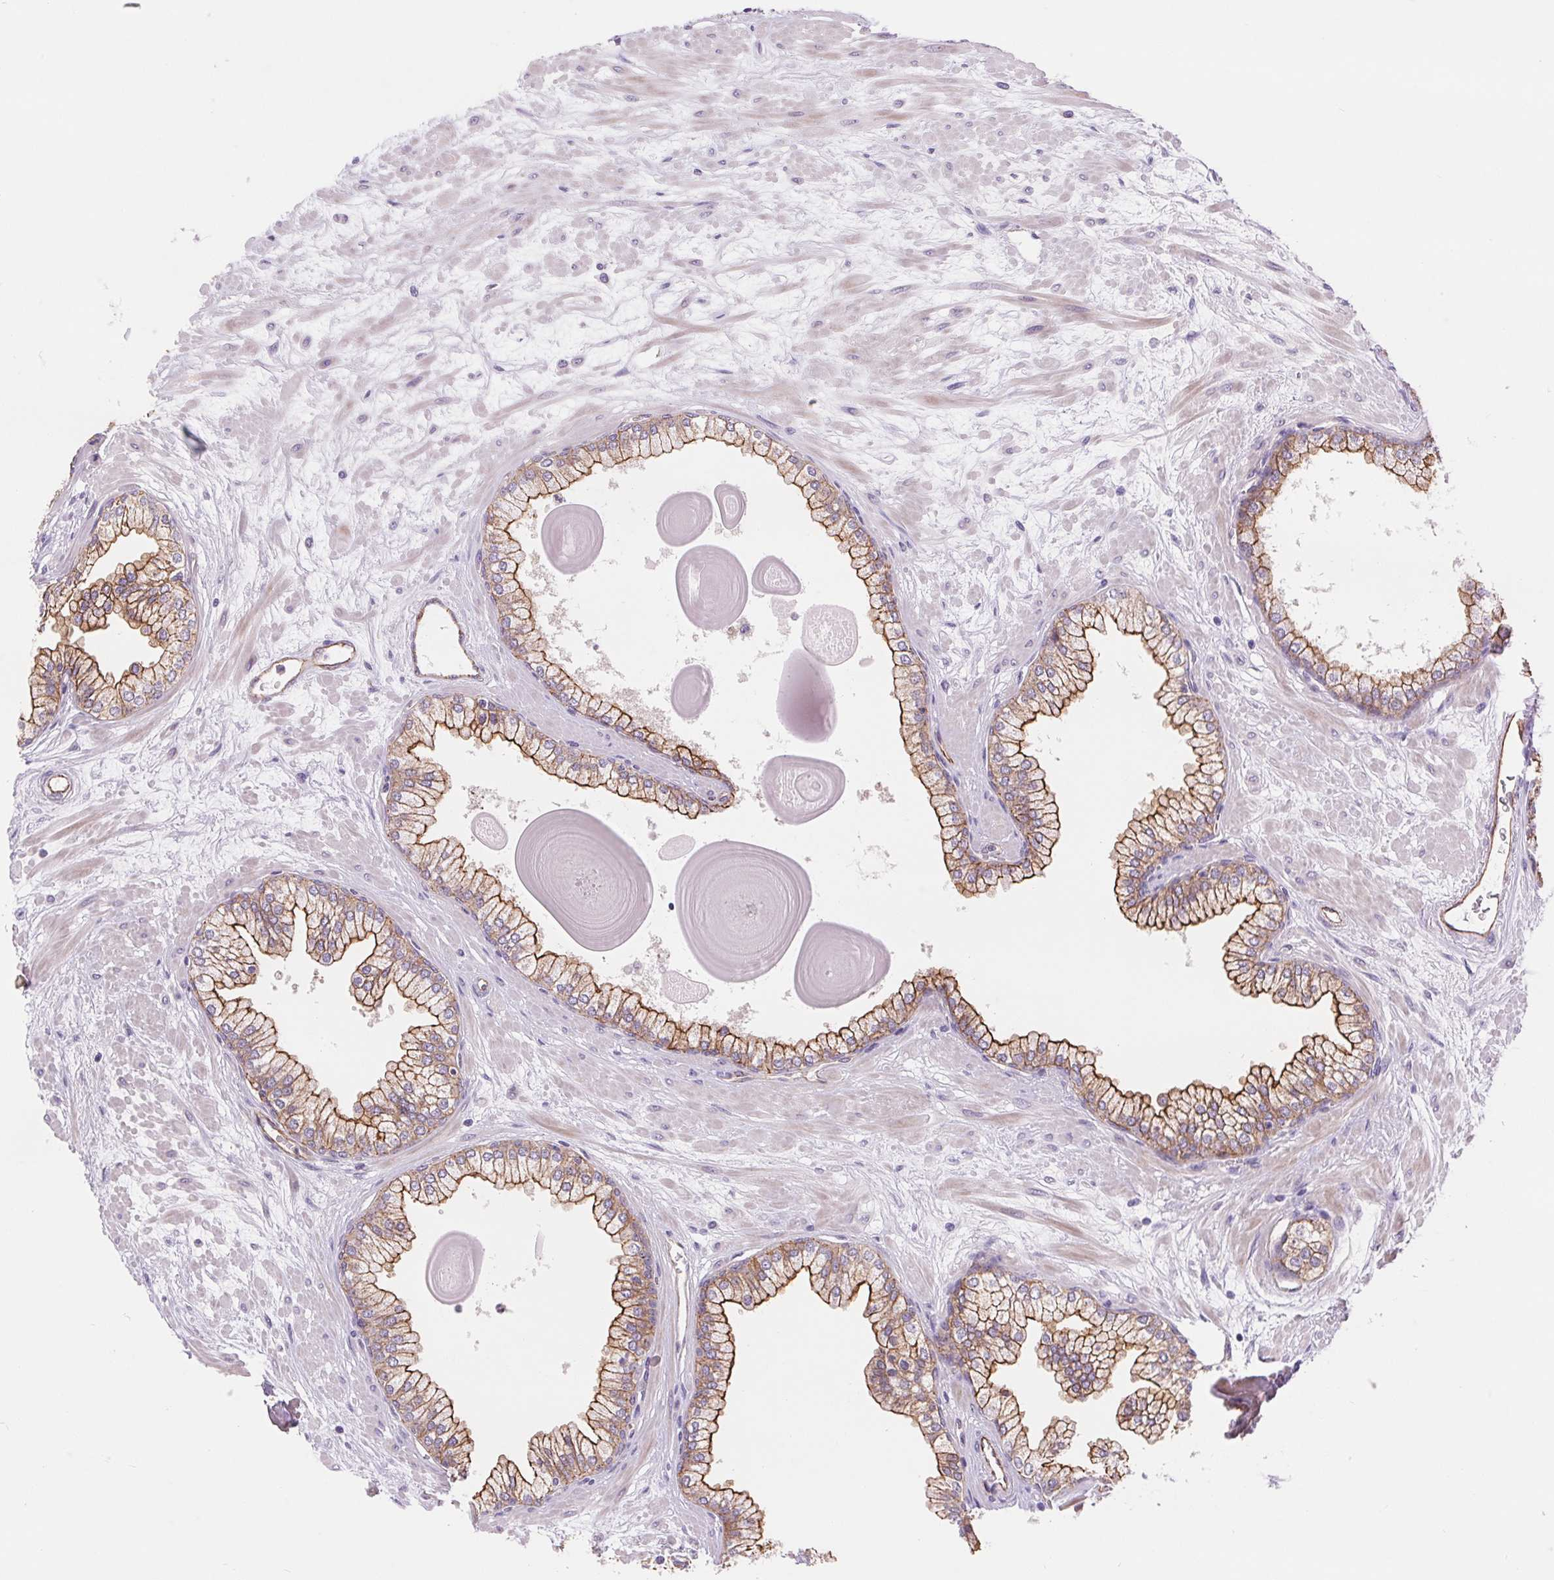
{"staining": {"intensity": "moderate", "quantity": ">75%", "location": "cytoplasmic/membranous"}, "tissue": "prostate", "cell_type": "Glandular cells", "image_type": "normal", "snomed": [{"axis": "morphology", "description": "Normal tissue, NOS"}, {"axis": "topography", "description": "Prostate"}, {"axis": "topography", "description": "Peripheral nerve tissue"}], "caption": "Immunohistochemical staining of benign human prostate reveals >75% levels of moderate cytoplasmic/membranous protein positivity in about >75% of glandular cells. The staining was performed using DAB to visualize the protein expression in brown, while the nuclei were stained in blue with hematoxylin (Magnification: 20x).", "gene": "DIXDC1", "patient": {"sex": "male", "age": 61}}